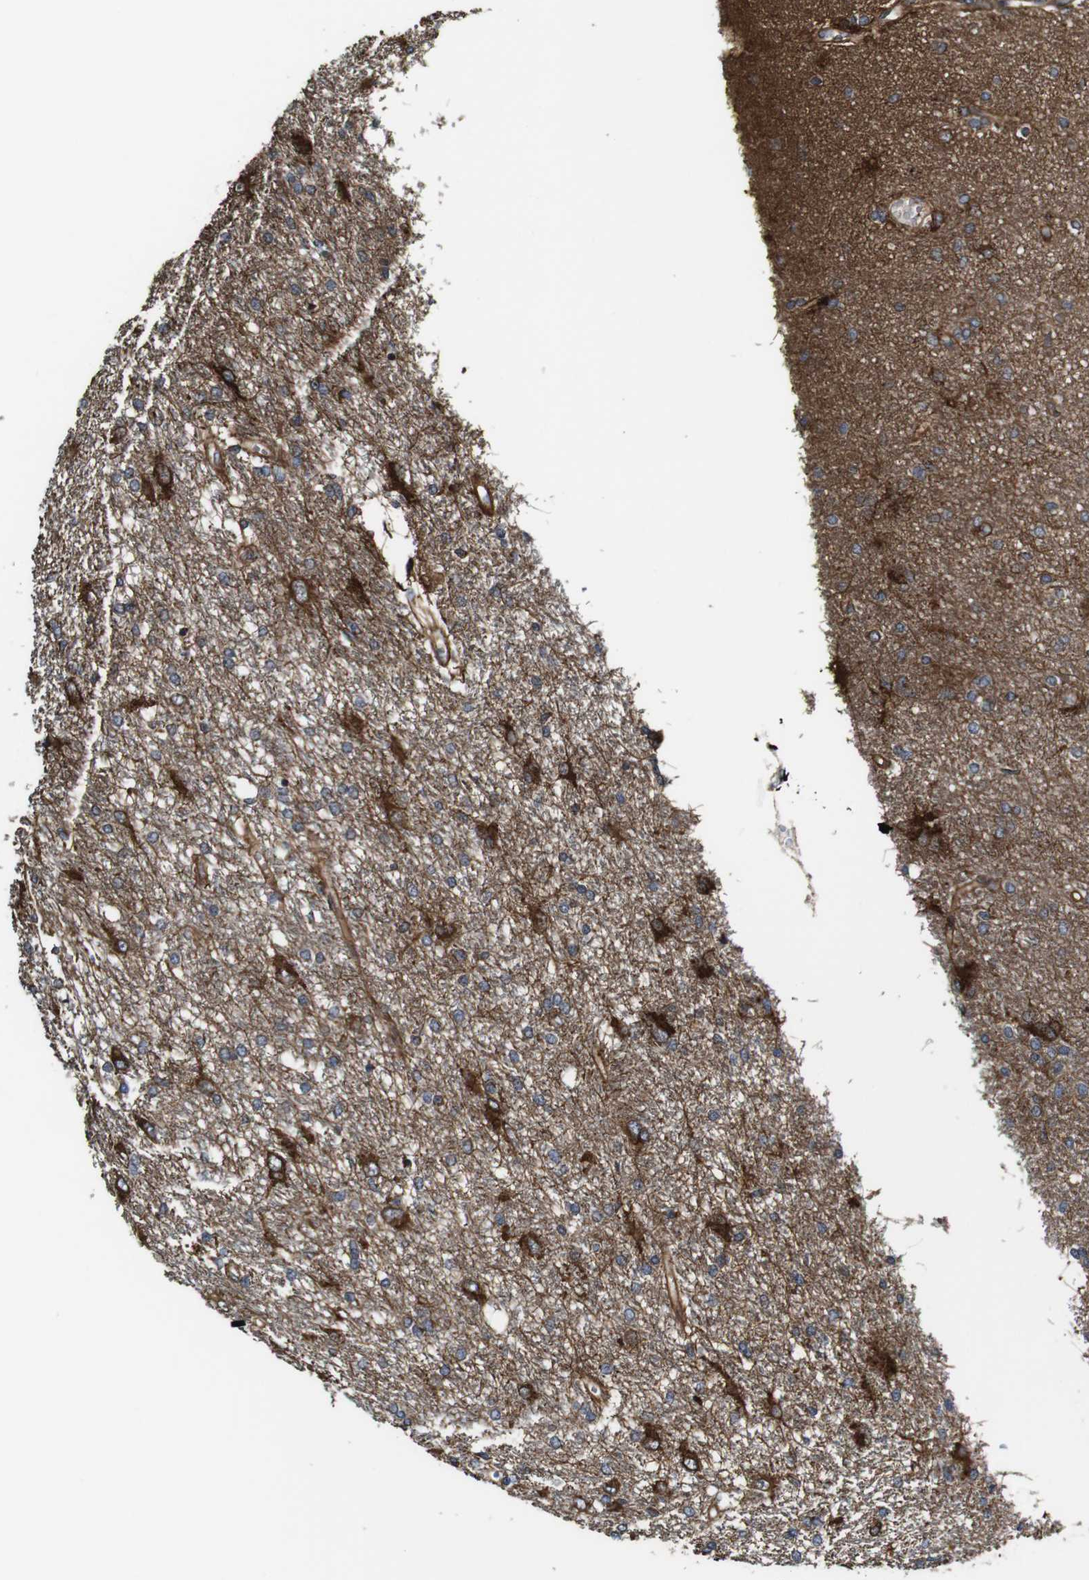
{"staining": {"intensity": "strong", "quantity": "<25%", "location": "cytoplasmic/membranous"}, "tissue": "glioma", "cell_type": "Tumor cells", "image_type": "cancer", "snomed": [{"axis": "morphology", "description": "Glioma, malignant, High grade"}, {"axis": "topography", "description": "Brain"}], "caption": "A medium amount of strong cytoplasmic/membranous expression is present in approximately <25% of tumor cells in malignant high-grade glioma tissue.", "gene": "TNIK", "patient": {"sex": "female", "age": 59}}